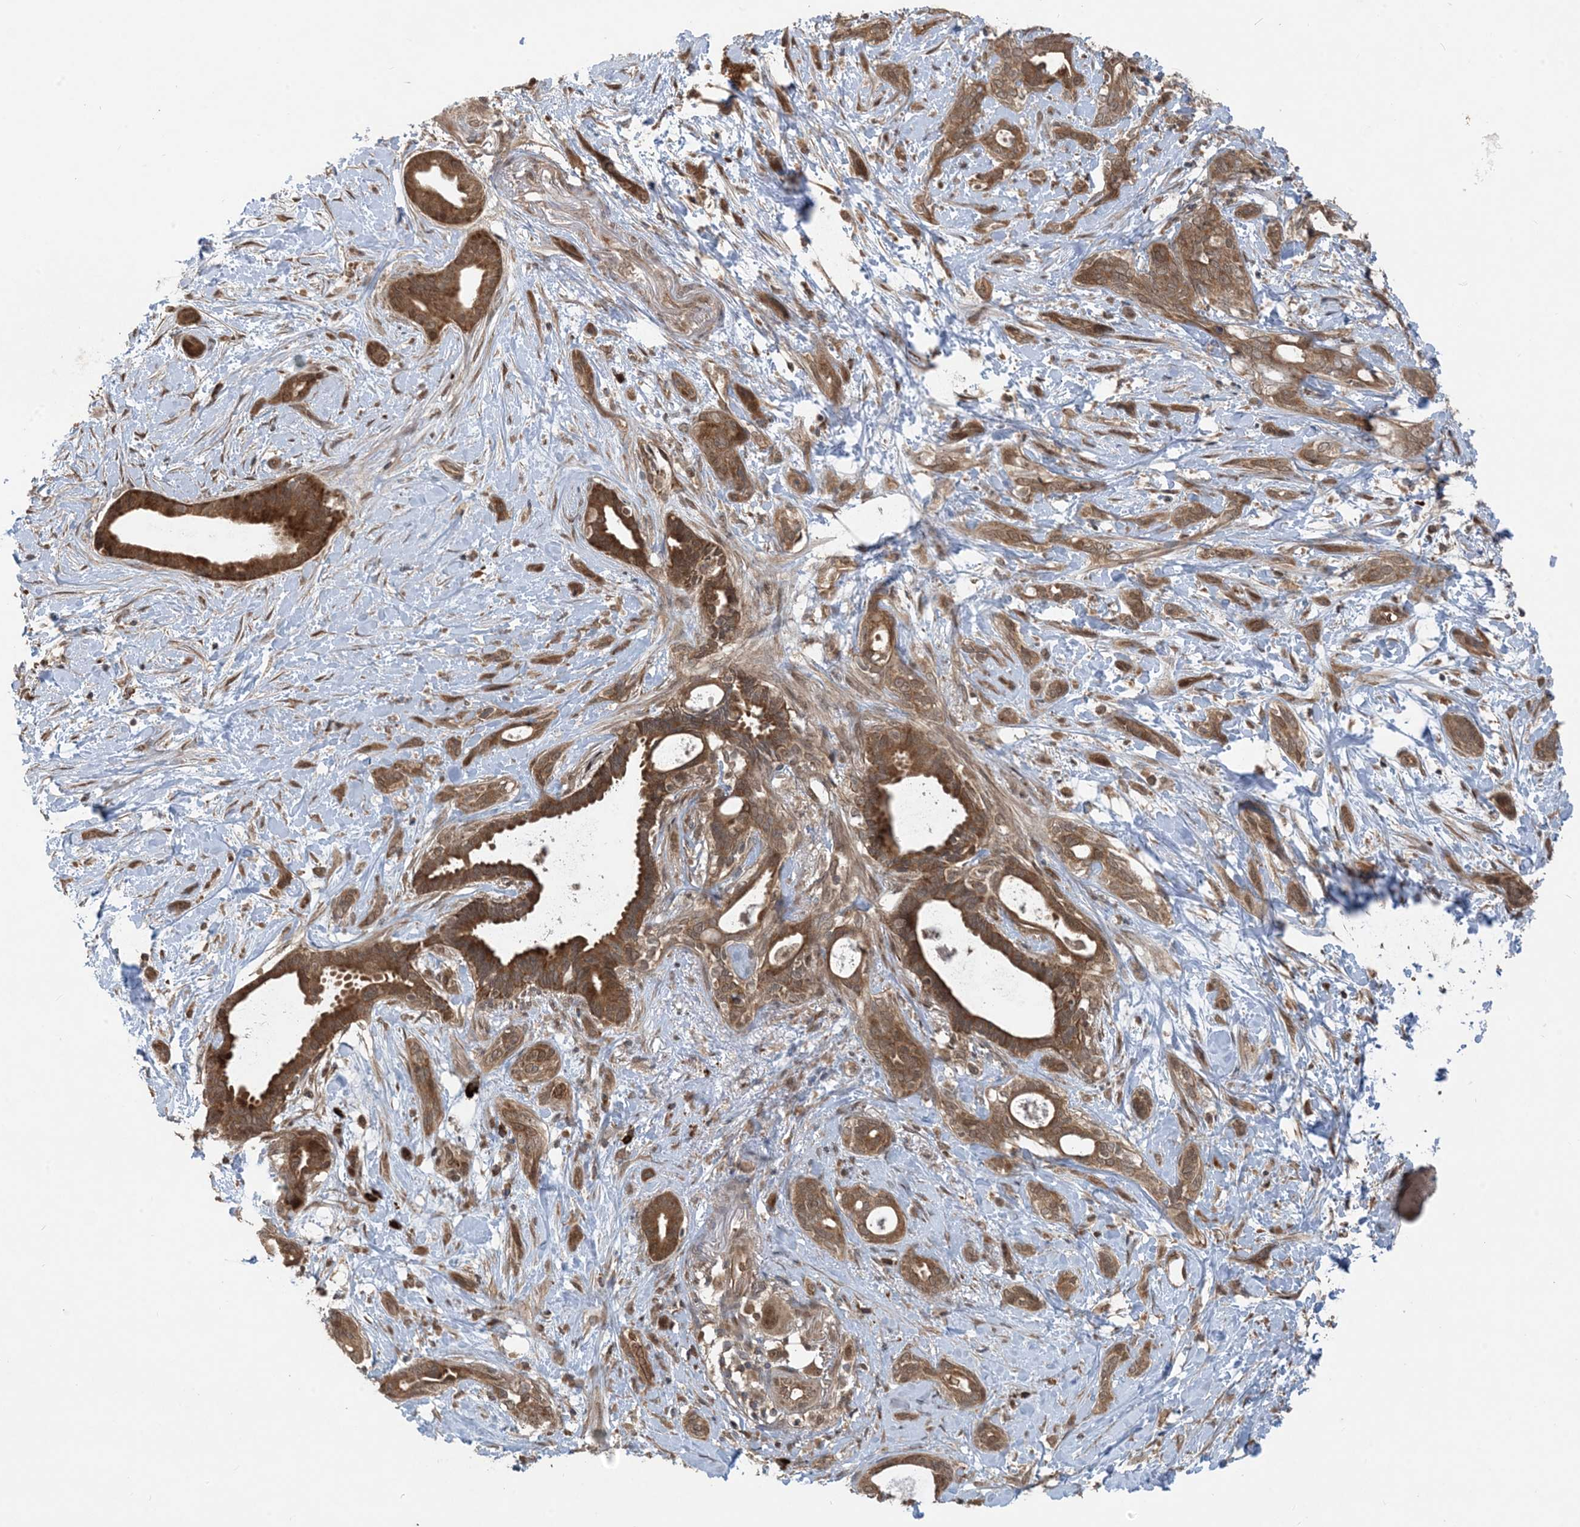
{"staining": {"intensity": "strong", "quantity": ">75%", "location": "cytoplasmic/membranous"}, "tissue": "pancreatic cancer", "cell_type": "Tumor cells", "image_type": "cancer", "snomed": [{"axis": "morphology", "description": "Normal tissue, NOS"}, {"axis": "morphology", "description": "Adenocarcinoma, NOS"}, {"axis": "topography", "description": "Pancreas"}, {"axis": "topography", "description": "Peripheral nerve tissue"}], "caption": "Immunohistochemical staining of adenocarcinoma (pancreatic) reveals high levels of strong cytoplasmic/membranous protein expression in approximately >75% of tumor cells. The staining was performed using DAB, with brown indicating positive protein expression. Nuclei are stained blue with hematoxylin.", "gene": "PUSL1", "patient": {"sex": "female", "age": 63}}